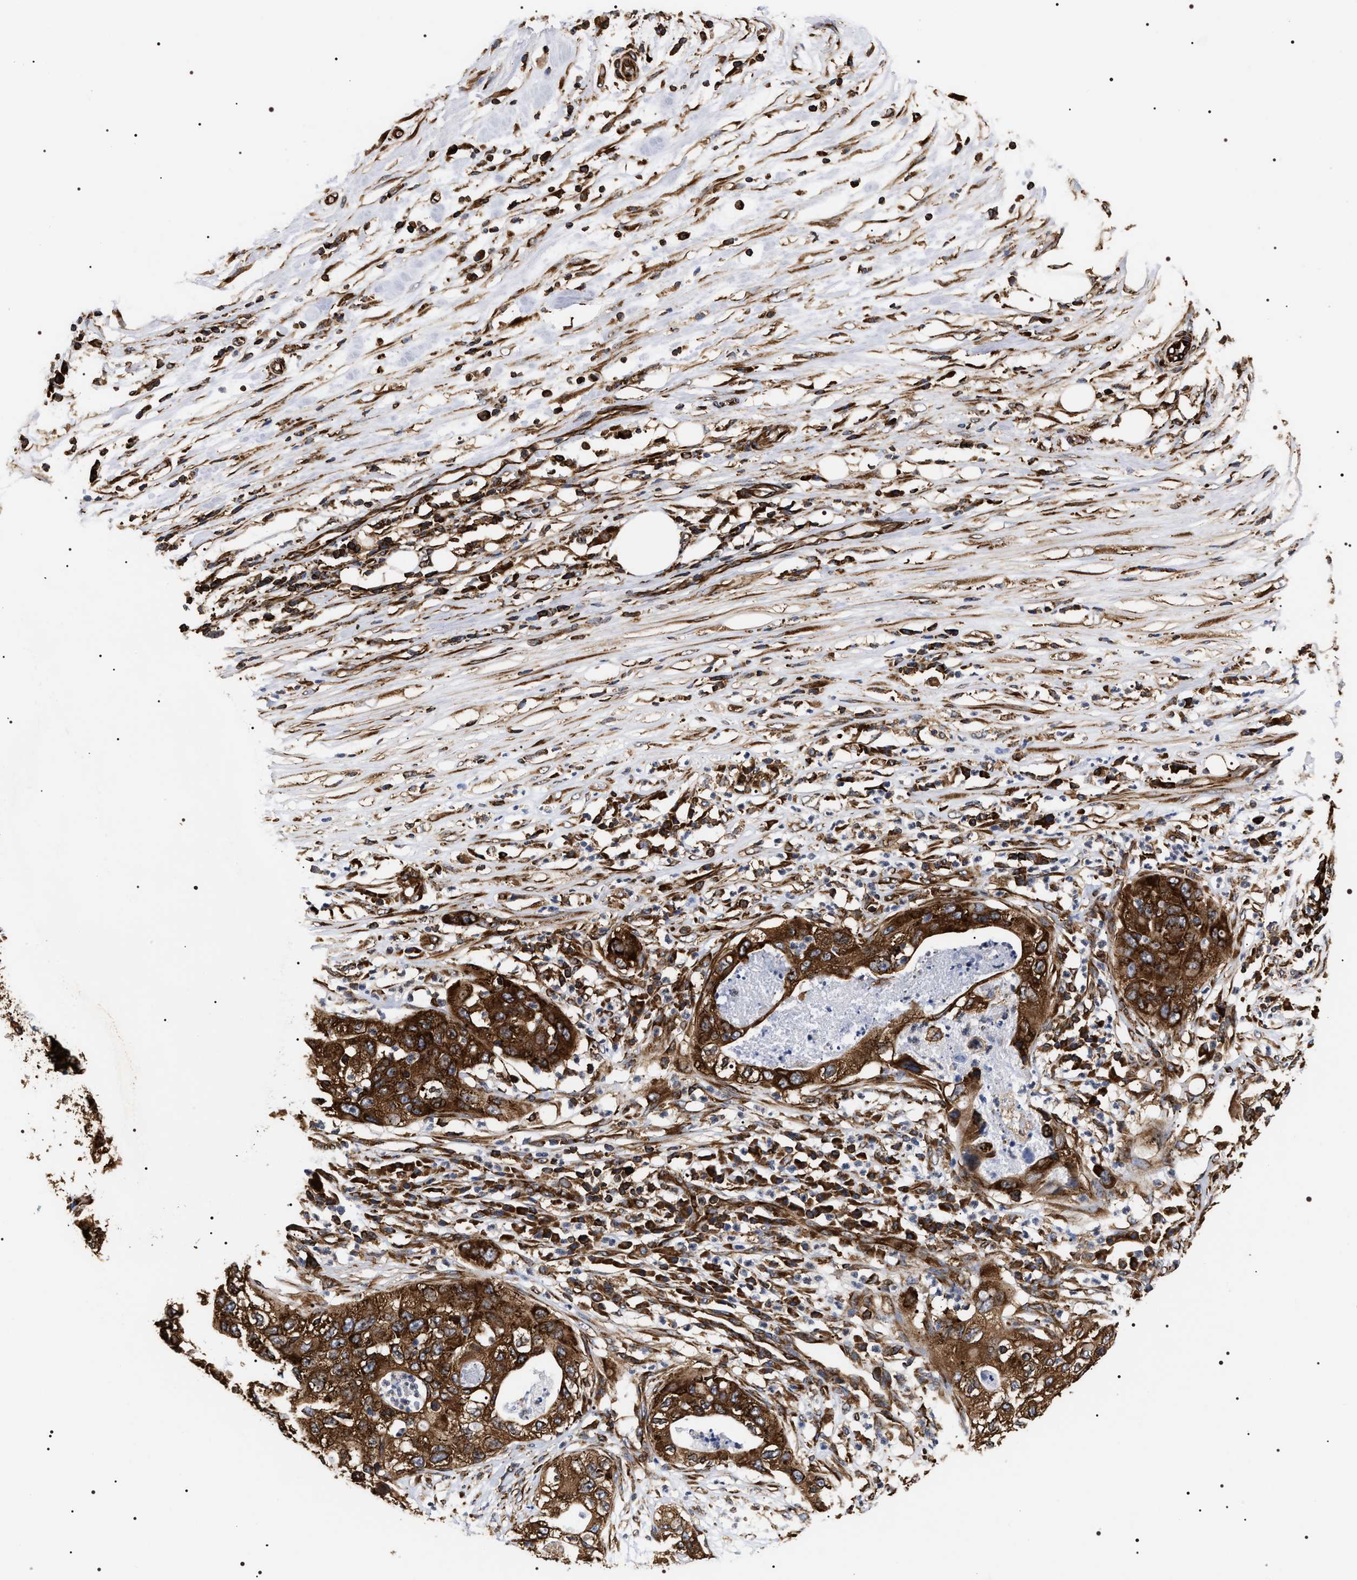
{"staining": {"intensity": "strong", "quantity": ">75%", "location": "cytoplasmic/membranous"}, "tissue": "pancreatic cancer", "cell_type": "Tumor cells", "image_type": "cancer", "snomed": [{"axis": "morphology", "description": "Adenocarcinoma, NOS"}, {"axis": "topography", "description": "Pancreas"}], "caption": "Tumor cells demonstrate strong cytoplasmic/membranous positivity in about >75% of cells in pancreatic cancer. (DAB IHC, brown staining for protein, blue staining for nuclei).", "gene": "SERBP1", "patient": {"sex": "female", "age": 78}}